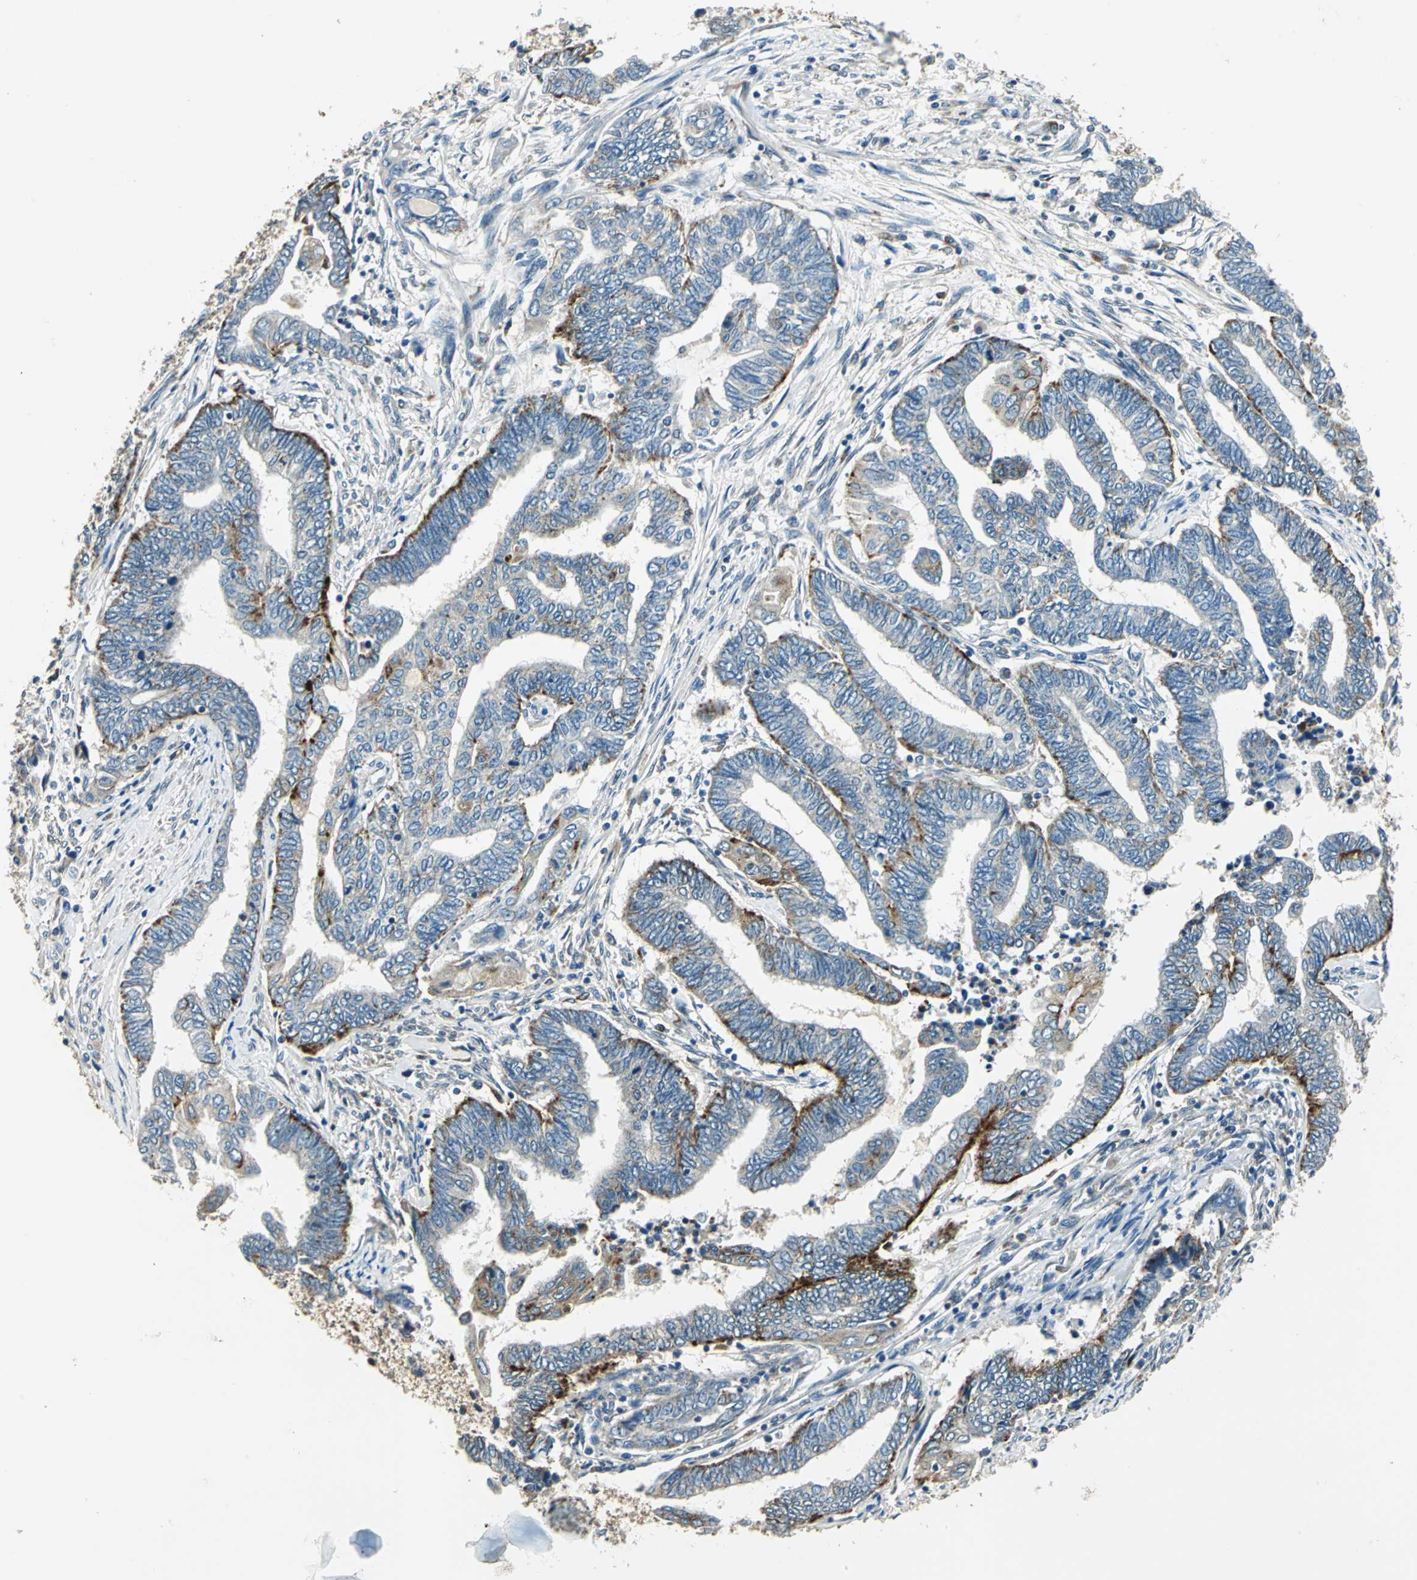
{"staining": {"intensity": "moderate", "quantity": "<25%", "location": "cytoplasmic/membranous"}, "tissue": "endometrial cancer", "cell_type": "Tumor cells", "image_type": "cancer", "snomed": [{"axis": "morphology", "description": "Adenocarcinoma, NOS"}, {"axis": "topography", "description": "Uterus"}, {"axis": "topography", "description": "Endometrium"}], "caption": "IHC micrograph of neoplastic tissue: human endometrial cancer (adenocarcinoma) stained using immunohistochemistry (IHC) exhibits low levels of moderate protein expression localized specifically in the cytoplasmic/membranous of tumor cells, appearing as a cytoplasmic/membranous brown color.", "gene": "NIT1", "patient": {"sex": "female", "age": 70}}